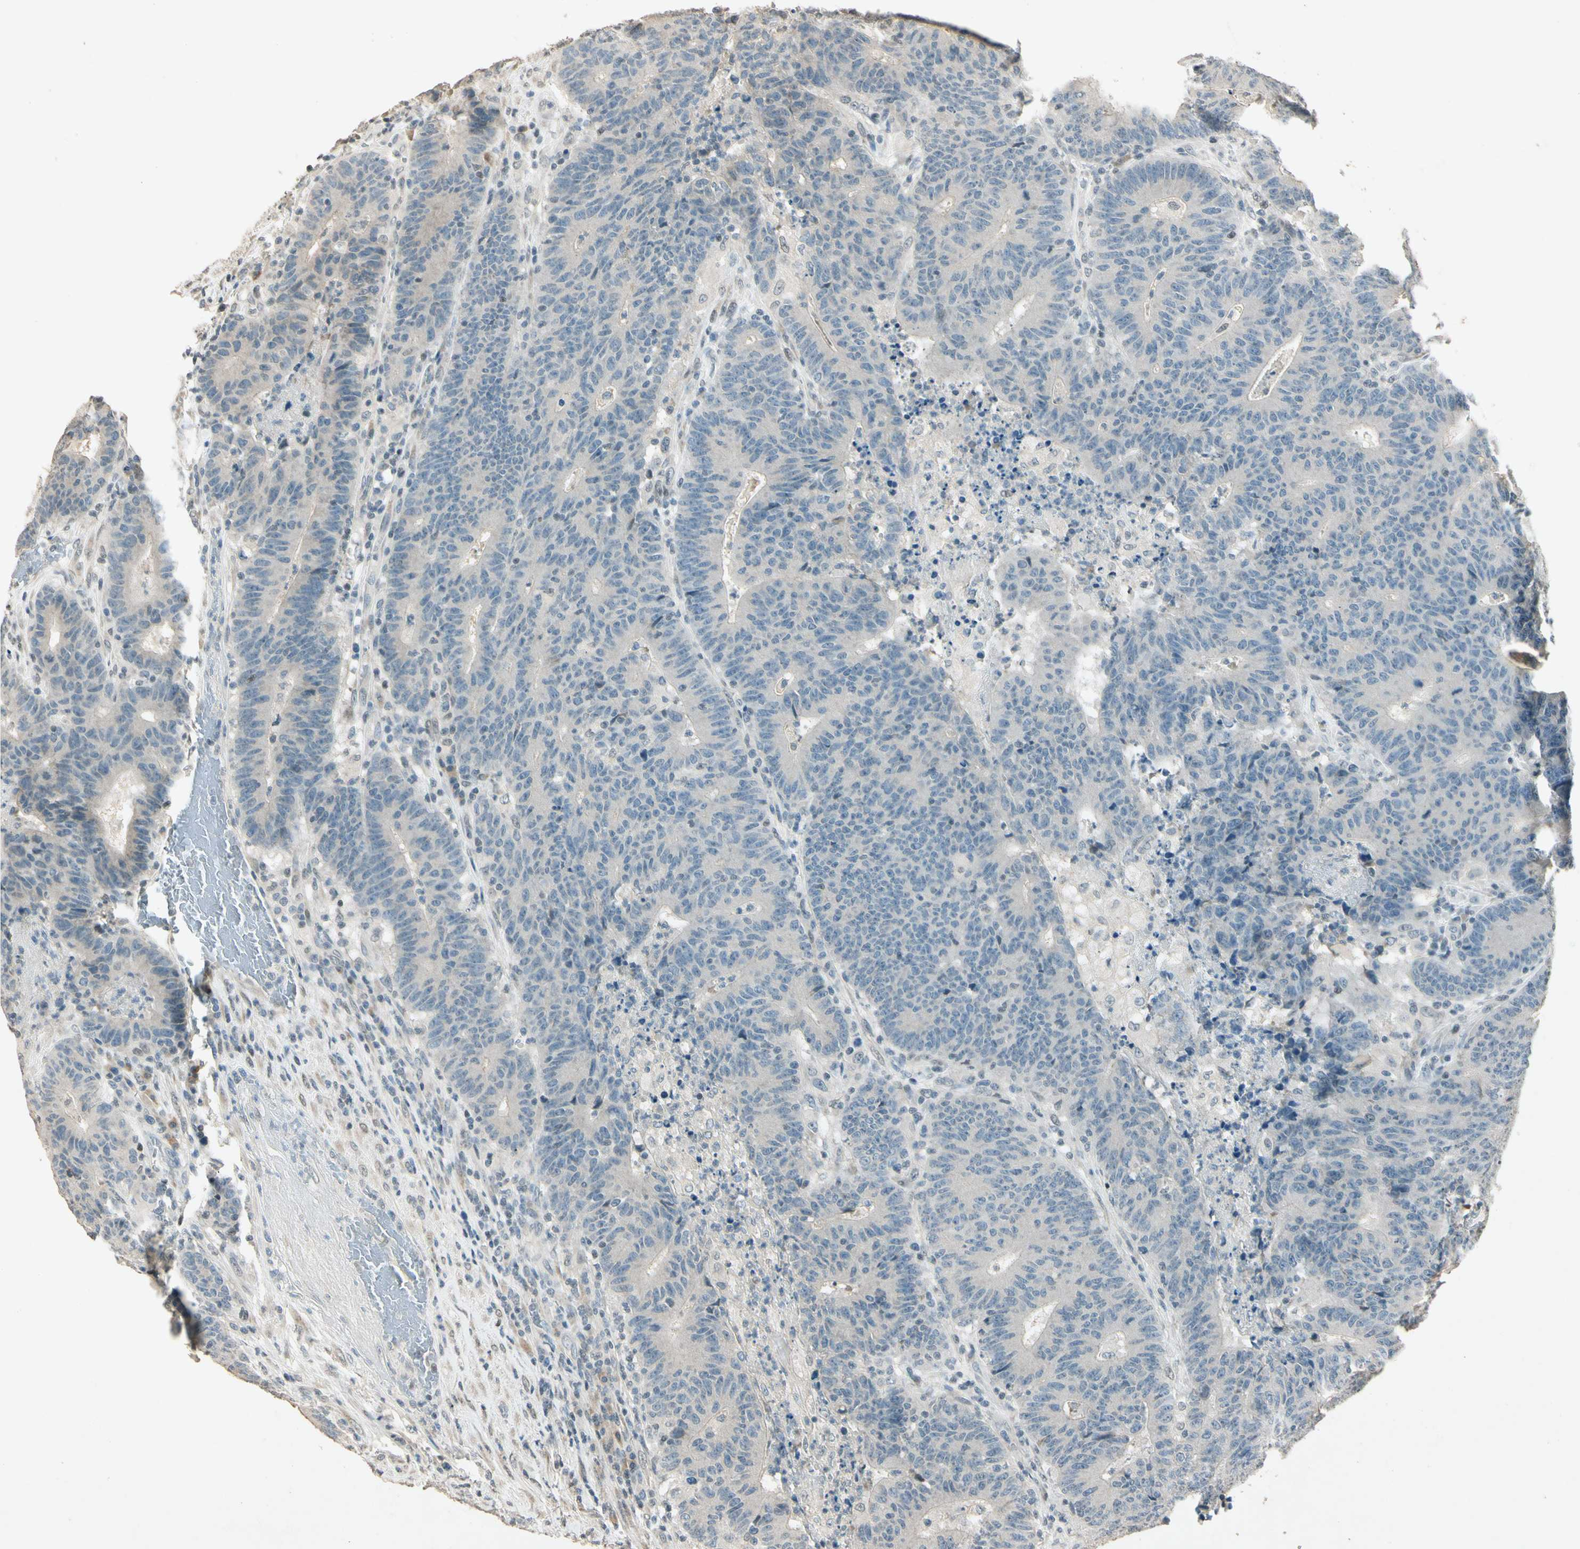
{"staining": {"intensity": "negative", "quantity": "none", "location": "none"}, "tissue": "colorectal cancer", "cell_type": "Tumor cells", "image_type": "cancer", "snomed": [{"axis": "morphology", "description": "Normal tissue, NOS"}, {"axis": "morphology", "description": "Adenocarcinoma, NOS"}, {"axis": "topography", "description": "Colon"}], "caption": "Immunohistochemistry photomicrograph of neoplastic tissue: colorectal cancer stained with DAB demonstrates no significant protein staining in tumor cells.", "gene": "ZBTB4", "patient": {"sex": "female", "age": 75}}